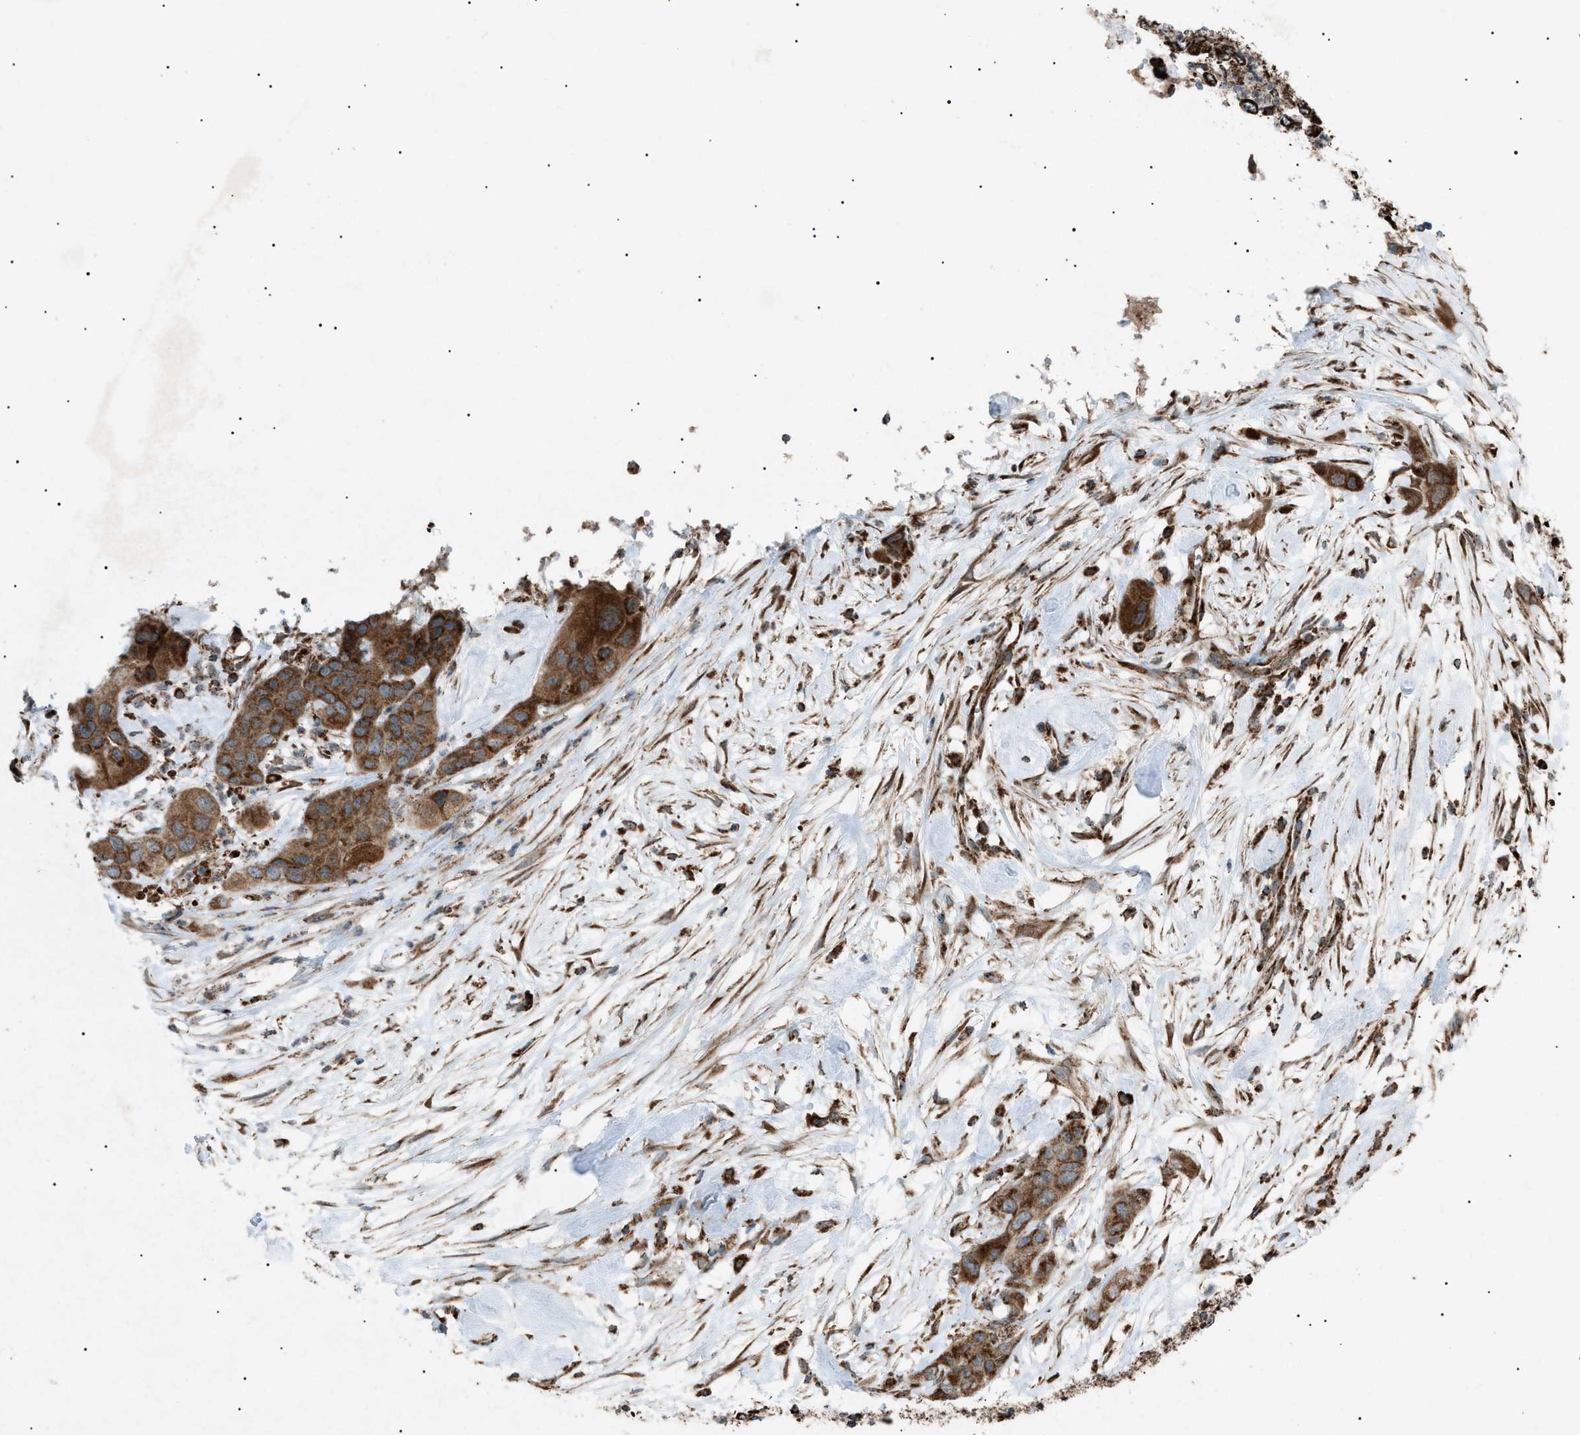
{"staining": {"intensity": "moderate", "quantity": ">75%", "location": "cytoplasmic/membranous"}, "tissue": "pancreatic cancer", "cell_type": "Tumor cells", "image_type": "cancer", "snomed": [{"axis": "morphology", "description": "Adenocarcinoma, NOS"}, {"axis": "topography", "description": "Pancreas"}], "caption": "A brown stain highlights moderate cytoplasmic/membranous staining of a protein in human adenocarcinoma (pancreatic) tumor cells. The staining is performed using DAB brown chromogen to label protein expression. The nuclei are counter-stained blue using hematoxylin.", "gene": "C1GALT1C1", "patient": {"sex": "female", "age": 71}}